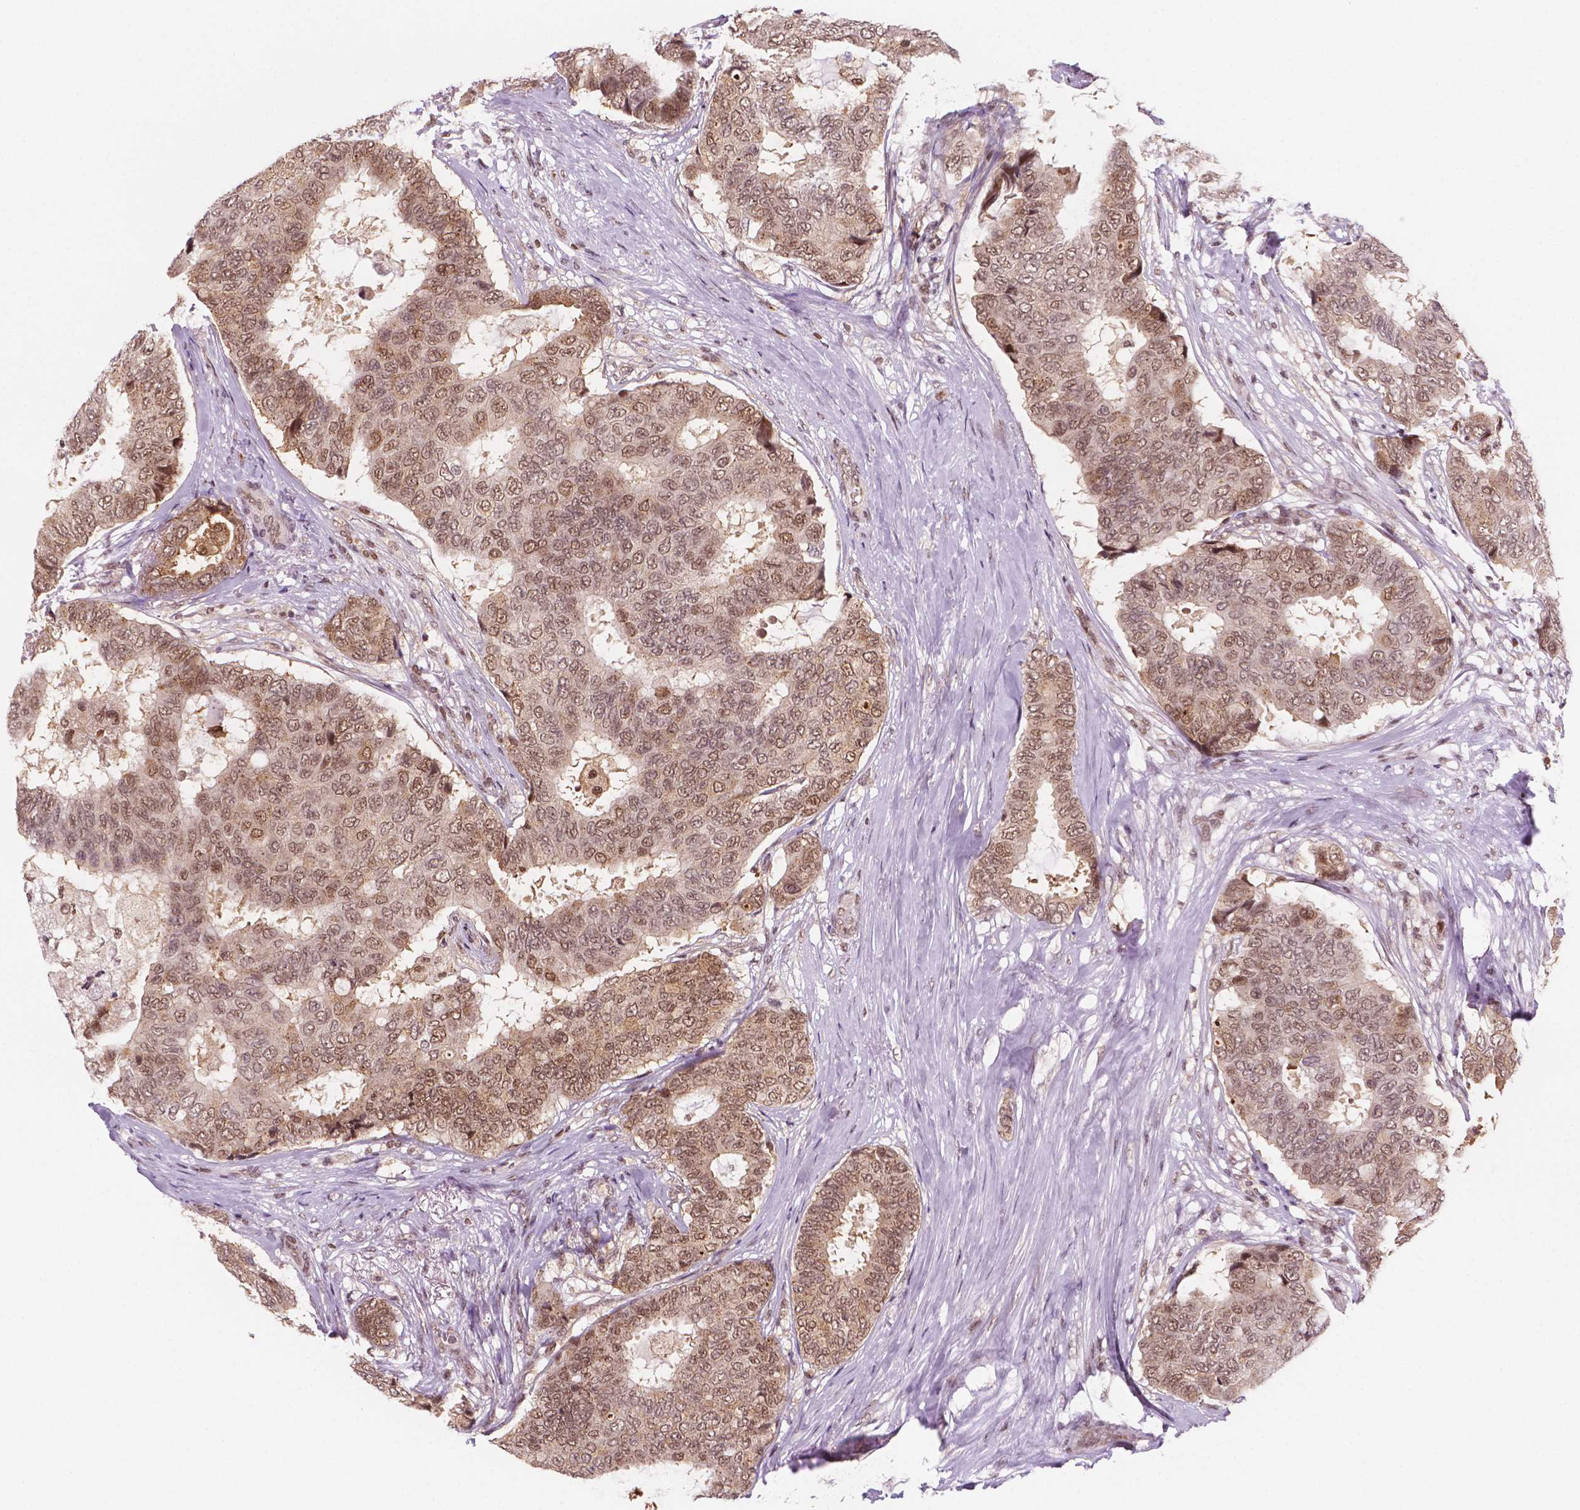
{"staining": {"intensity": "moderate", "quantity": ">75%", "location": "cytoplasmic/membranous,nuclear"}, "tissue": "breast cancer", "cell_type": "Tumor cells", "image_type": "cancer", "snomed": [{"axis": "morphology", "description": "Duct carcinoma"}, {"axis": "topography", "description": "Breast"}], "caption": "The image displays staining of breast cancer, revealing moderate cytoplasmic/membranous and nuclear protein positivity (brown color) within tumor cells.", "gene": "PER2", "patient": {"sex": "female", "age": 75}}